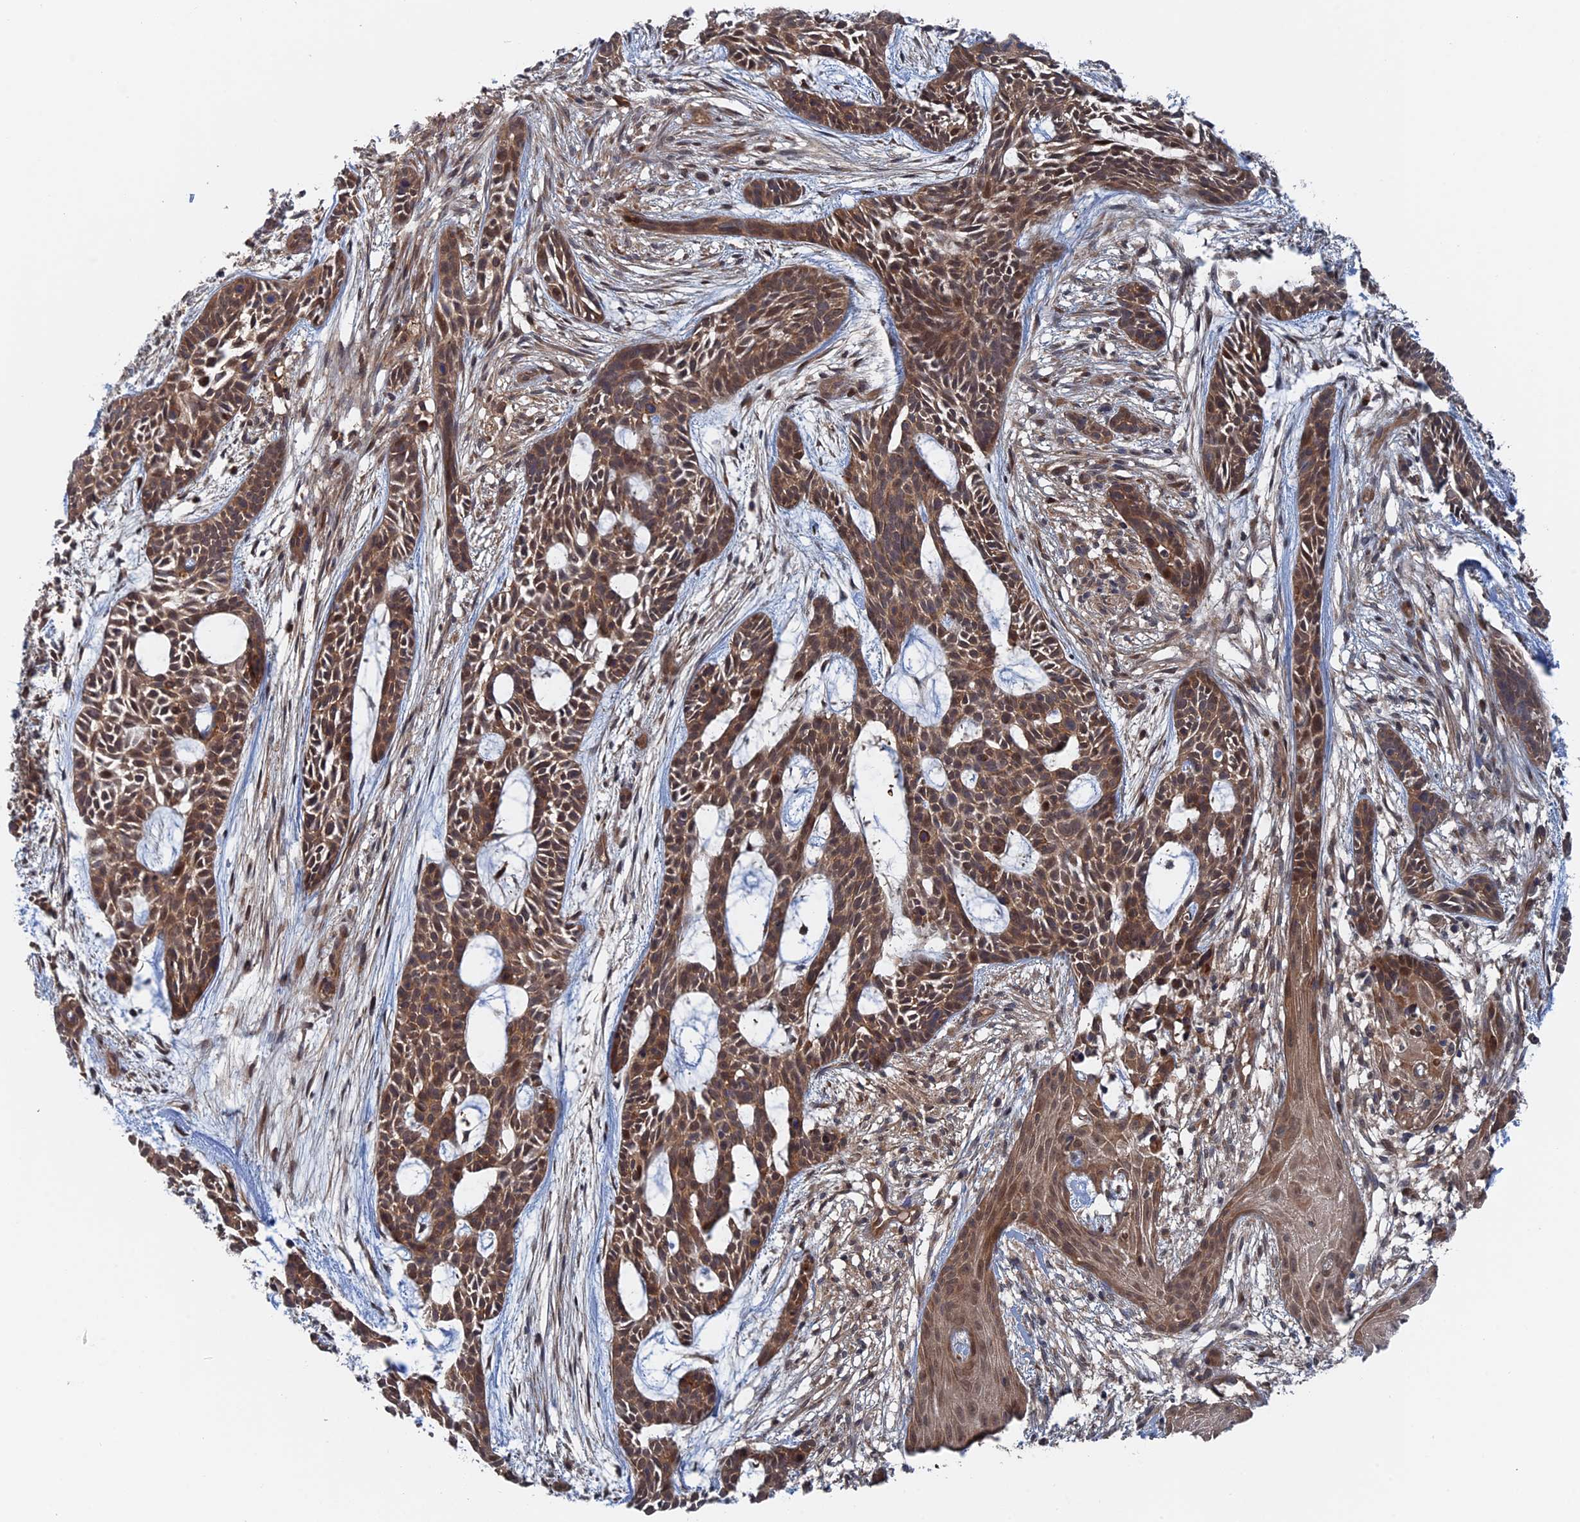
{"staining": {"intensity": "moderate", "quantity": ">75%", "location": "cytoplasmic/membranous,nuclear"}, "tissue": "skin cancer", "cell_type": "Tumor cells", "image_type": "cancer", "snomed": [{"axis": "morphology", "description": "Basal cell carcinoma"}, {"axis": "topography", "description": "Skin"}], "caption": "There is medium levels of moderate cytoplasmic/membranous and nuclear expression in tumor cells of basal cell carcinoma (skin), as demonstrated by immunohistochemical staining (brown color).", "gene": "ELOVL6", "patient": {"sex": "male", "age": 89}}